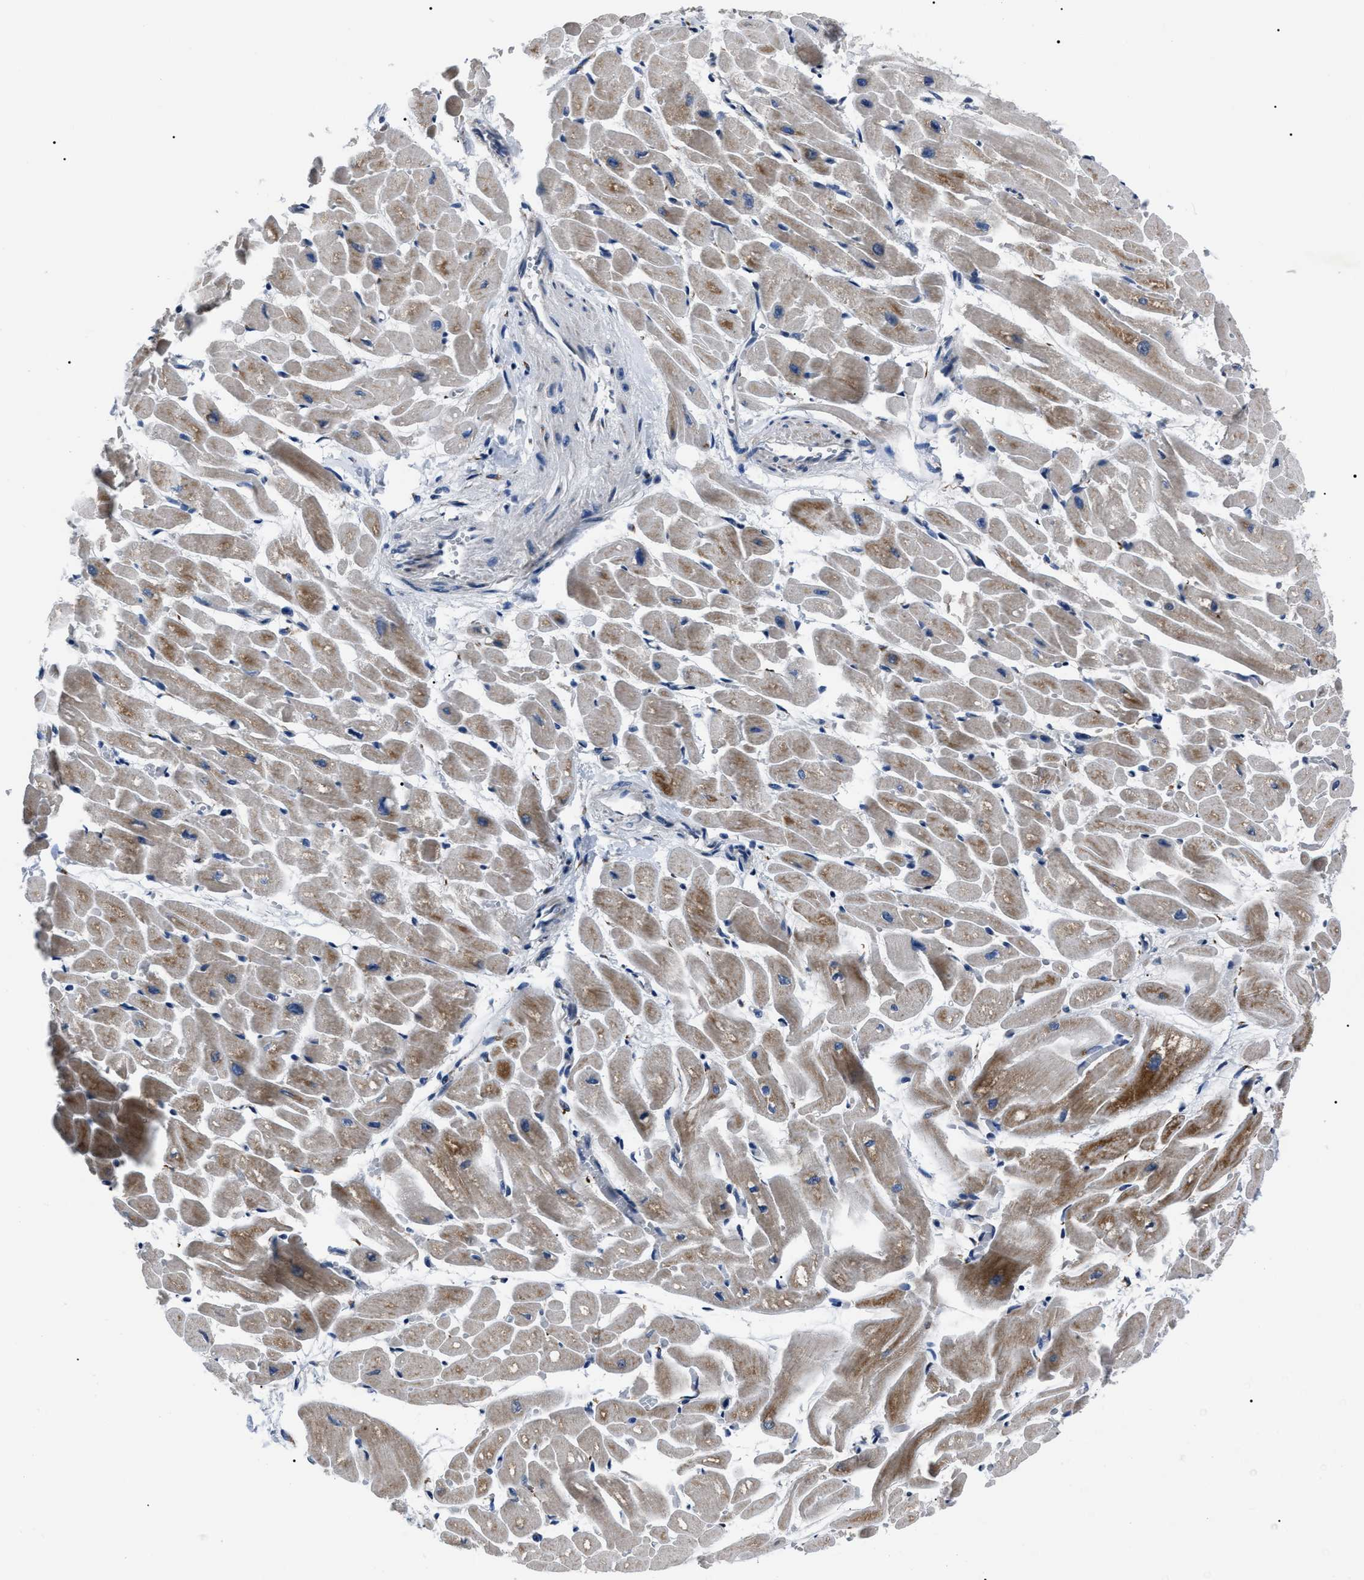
{"staining": {"intensity": "moderate", "quantity": ">75%", "location": "cytoplasmic/membranous"}, "tissue": "heart muscle", "cell_type": "Cardiomyocytes", "image_type": "normal", "snomed": [{"axis": "morphology", "description": "Normal tissue, NOS"}, {"axis": "topography", "description": "Heart"}], "caption": "Brown immunohistochemical staining in benign heart muscle demonstrates moderate cytoplasmic/membranous positivity in about >75% of cardiomyocytes. (Stains: DAB (3,3'-diaminobenzidine) in brown, nuclei in blue, Microscopy: brightfield microscopy at high magnification).", "gene": "LRRC14", "patient": {"sex": "male", "age": 45}}